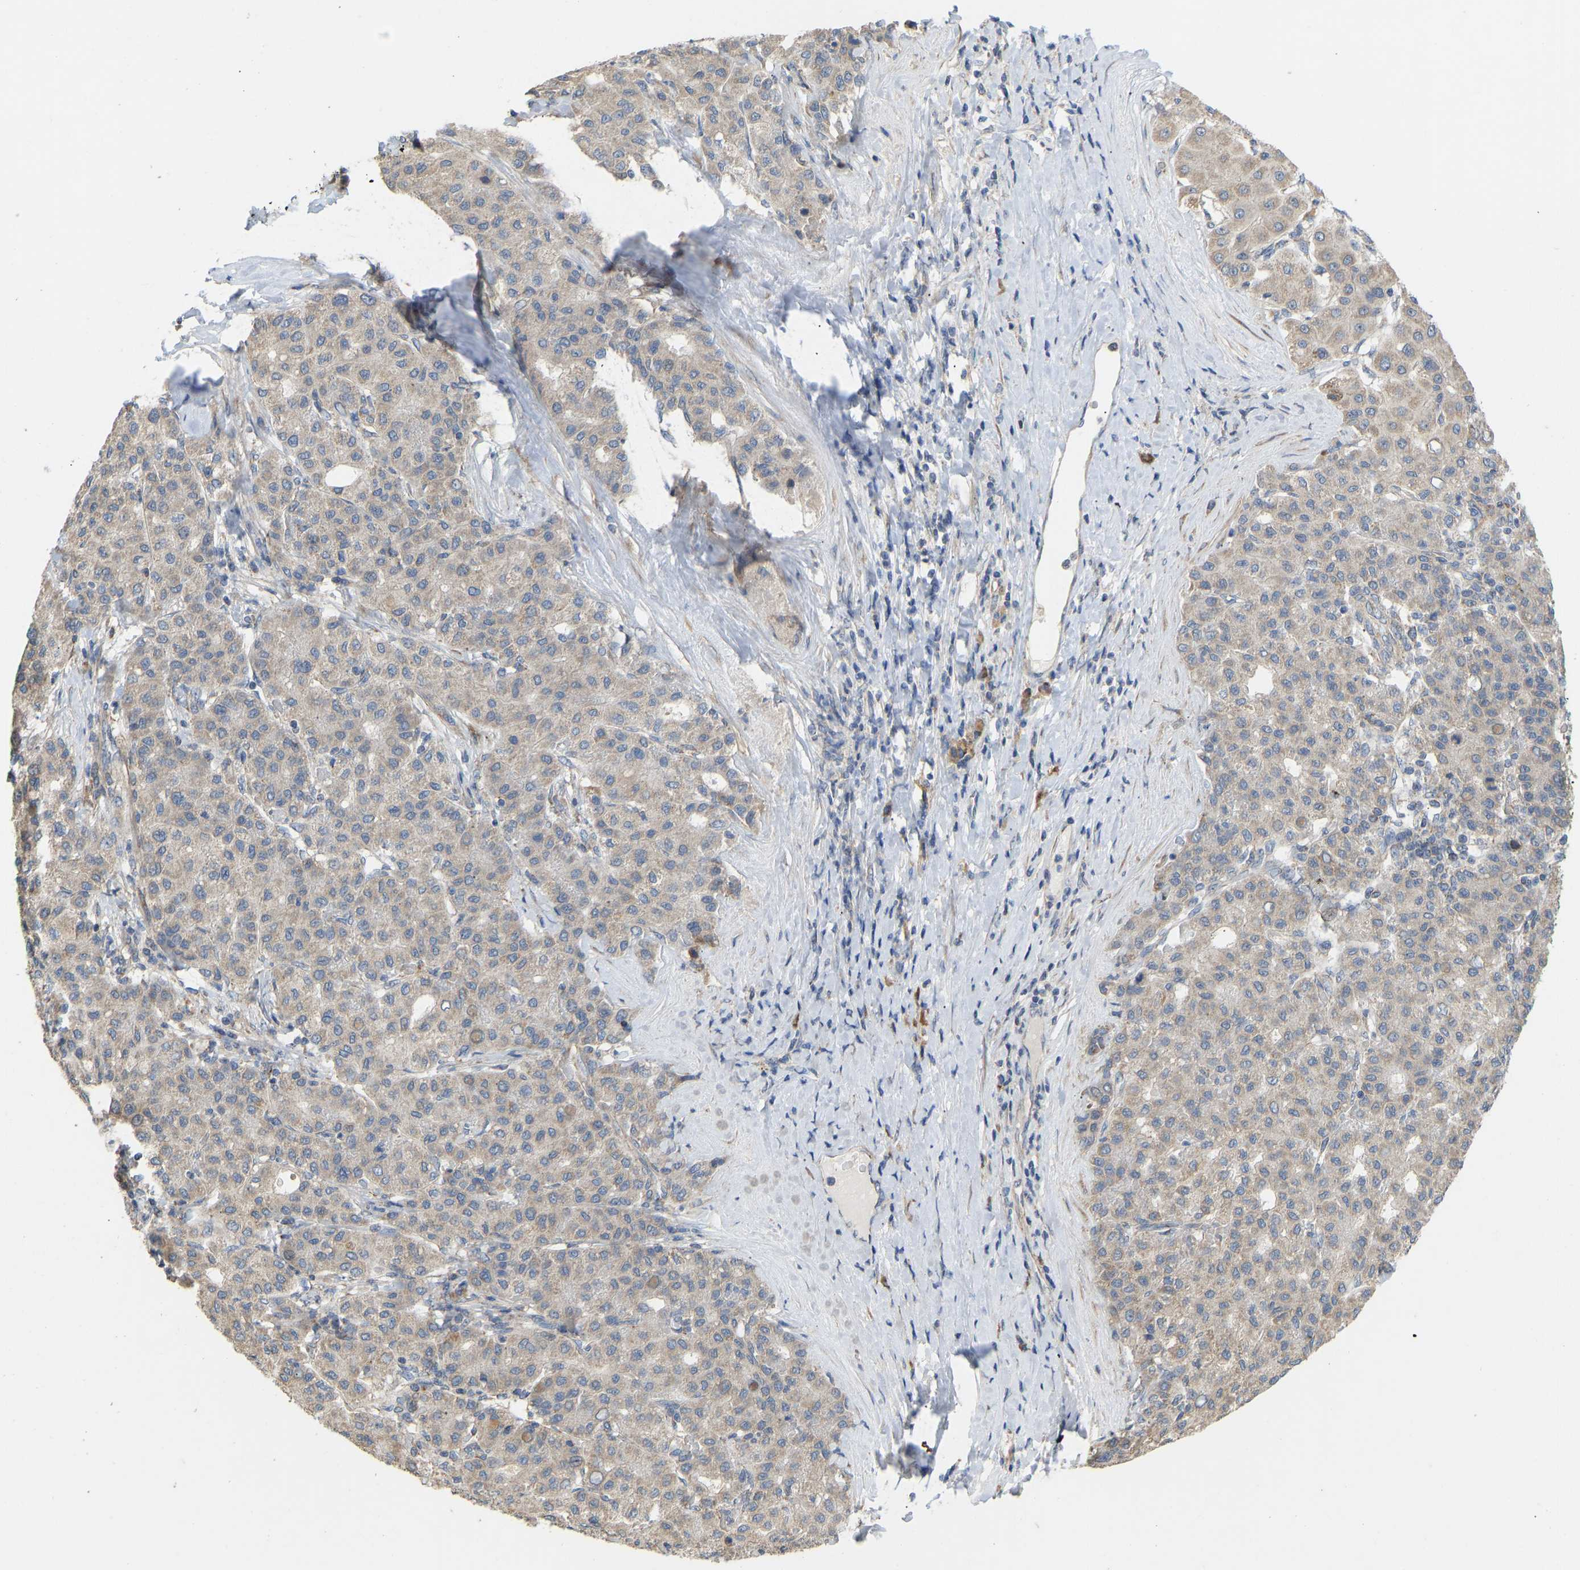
{"staining": {"intensity": "weak", "quantity": "25%-75%", "location": "cytoplasmic/membranous"}, "tissue": "liver cancer", "cell_type": "Tumor cells", "image_type": "cancer", "snomed": [{"axis": "morphology", "description": "Carcinoma, Hepatocellular, NOS"}, {"axis": "topography", "description": "Liver"}], "caption": "Protein staining of hepatocellular carcinoma (liver) tissue reveals weak cytoplasmic/membranous expression in approximately 25%-75% of tumor cells. (DAB = brown stain, brightfield microscopy at high magnification).", "gene": "HACD2", "patient": {"sex": "male", "age": 65}}